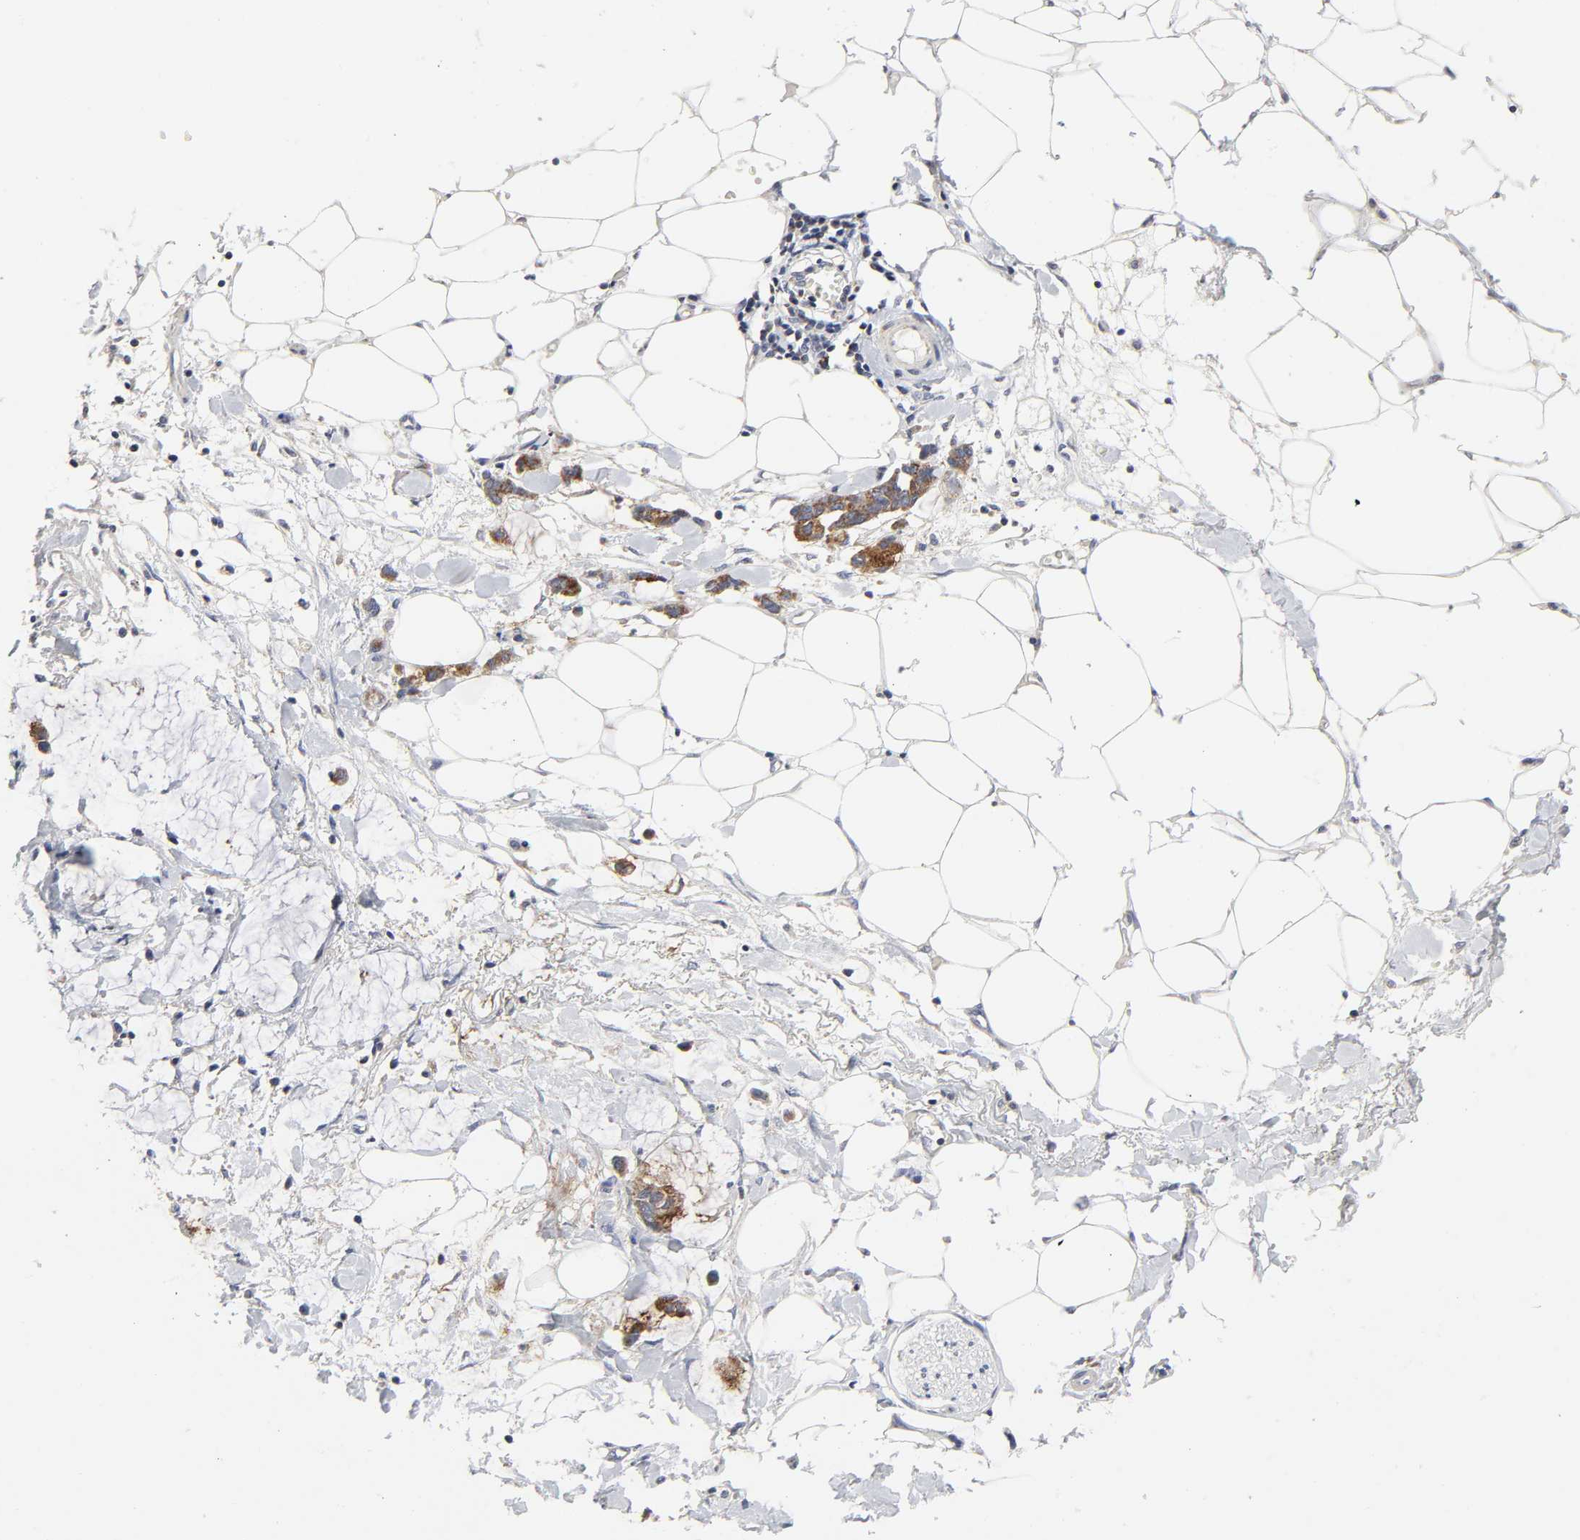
{"staining": {"intensity": "negative", "quantity": "none", "location": "none"}, "tissue": "adipose tissue", "cell_type": "Adipocytes", "image_type": "normal", "snomed": [{"axis": "morphology", "description": "Normal tissue, NOS"}, {"axis": "morphology", "description": "Inflammation, NOS"}, {"axis": "topography", "description": "Vascular tissue"}, {"axis": "topography", "description": "Salivary gland"}], "caption": "Adipose tissue stained for a protein using IHC exhibits no positivity adipocytes.", "gene": "AOPEP", "patient": {"sex": "female", "age": 75}}